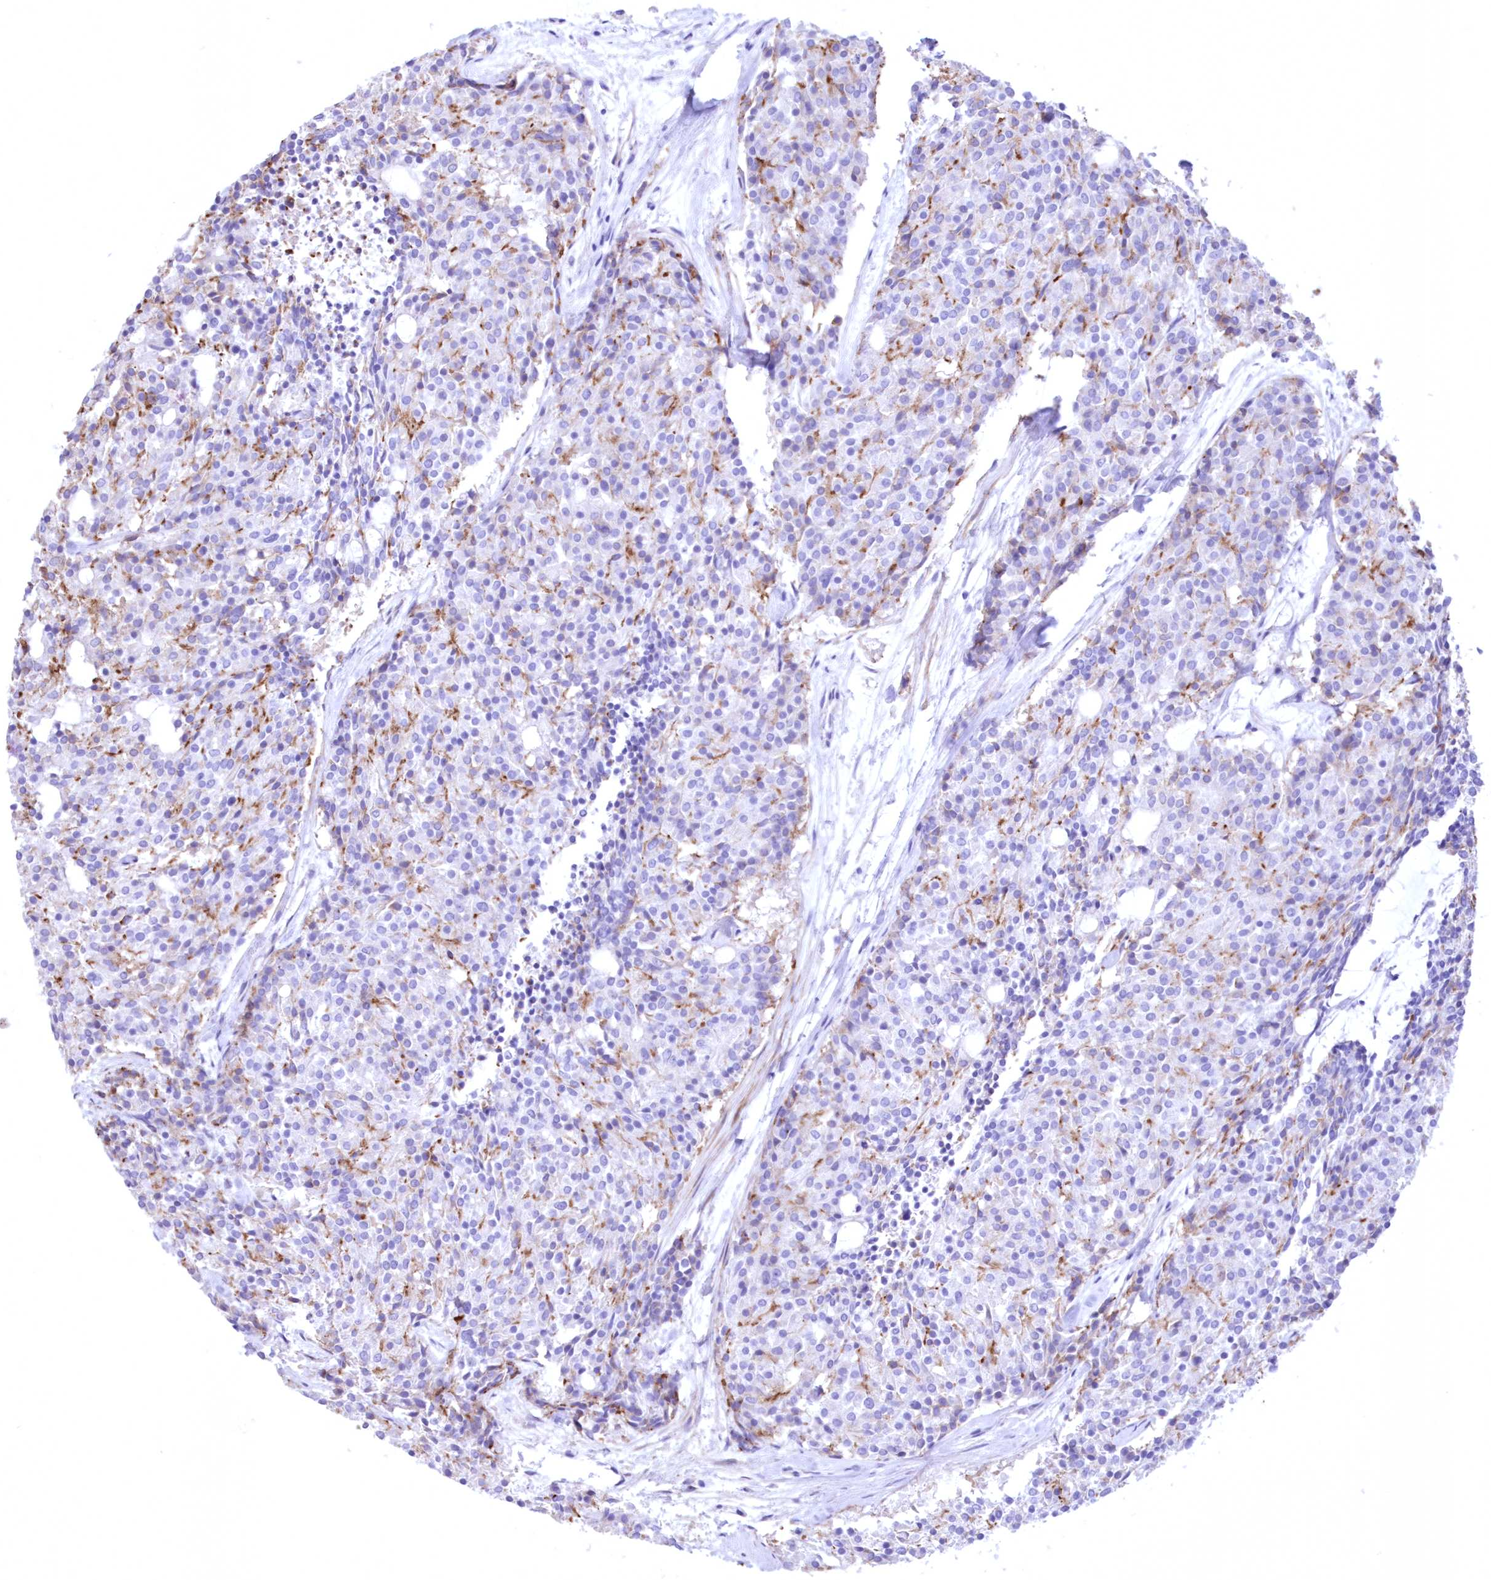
{"staining": {"intensity": "negative", "quantity": "none", "location": "none"}, "tissue": "carcinoid", "cell_type": "Tumor cells", "image_type": "cancer", "snomed": [{"axis": "morphology", "description": "Carcinoid, malignant, NOS"}, {"axis": "topography", "description": "Pancreas"}], "caption": "Carcinoid (malignant) was stained to show a protein in brown. There is no significant expression in tumor cells.", "gene": "WDR74", "patient": {"sex": "female", "age": 54}}